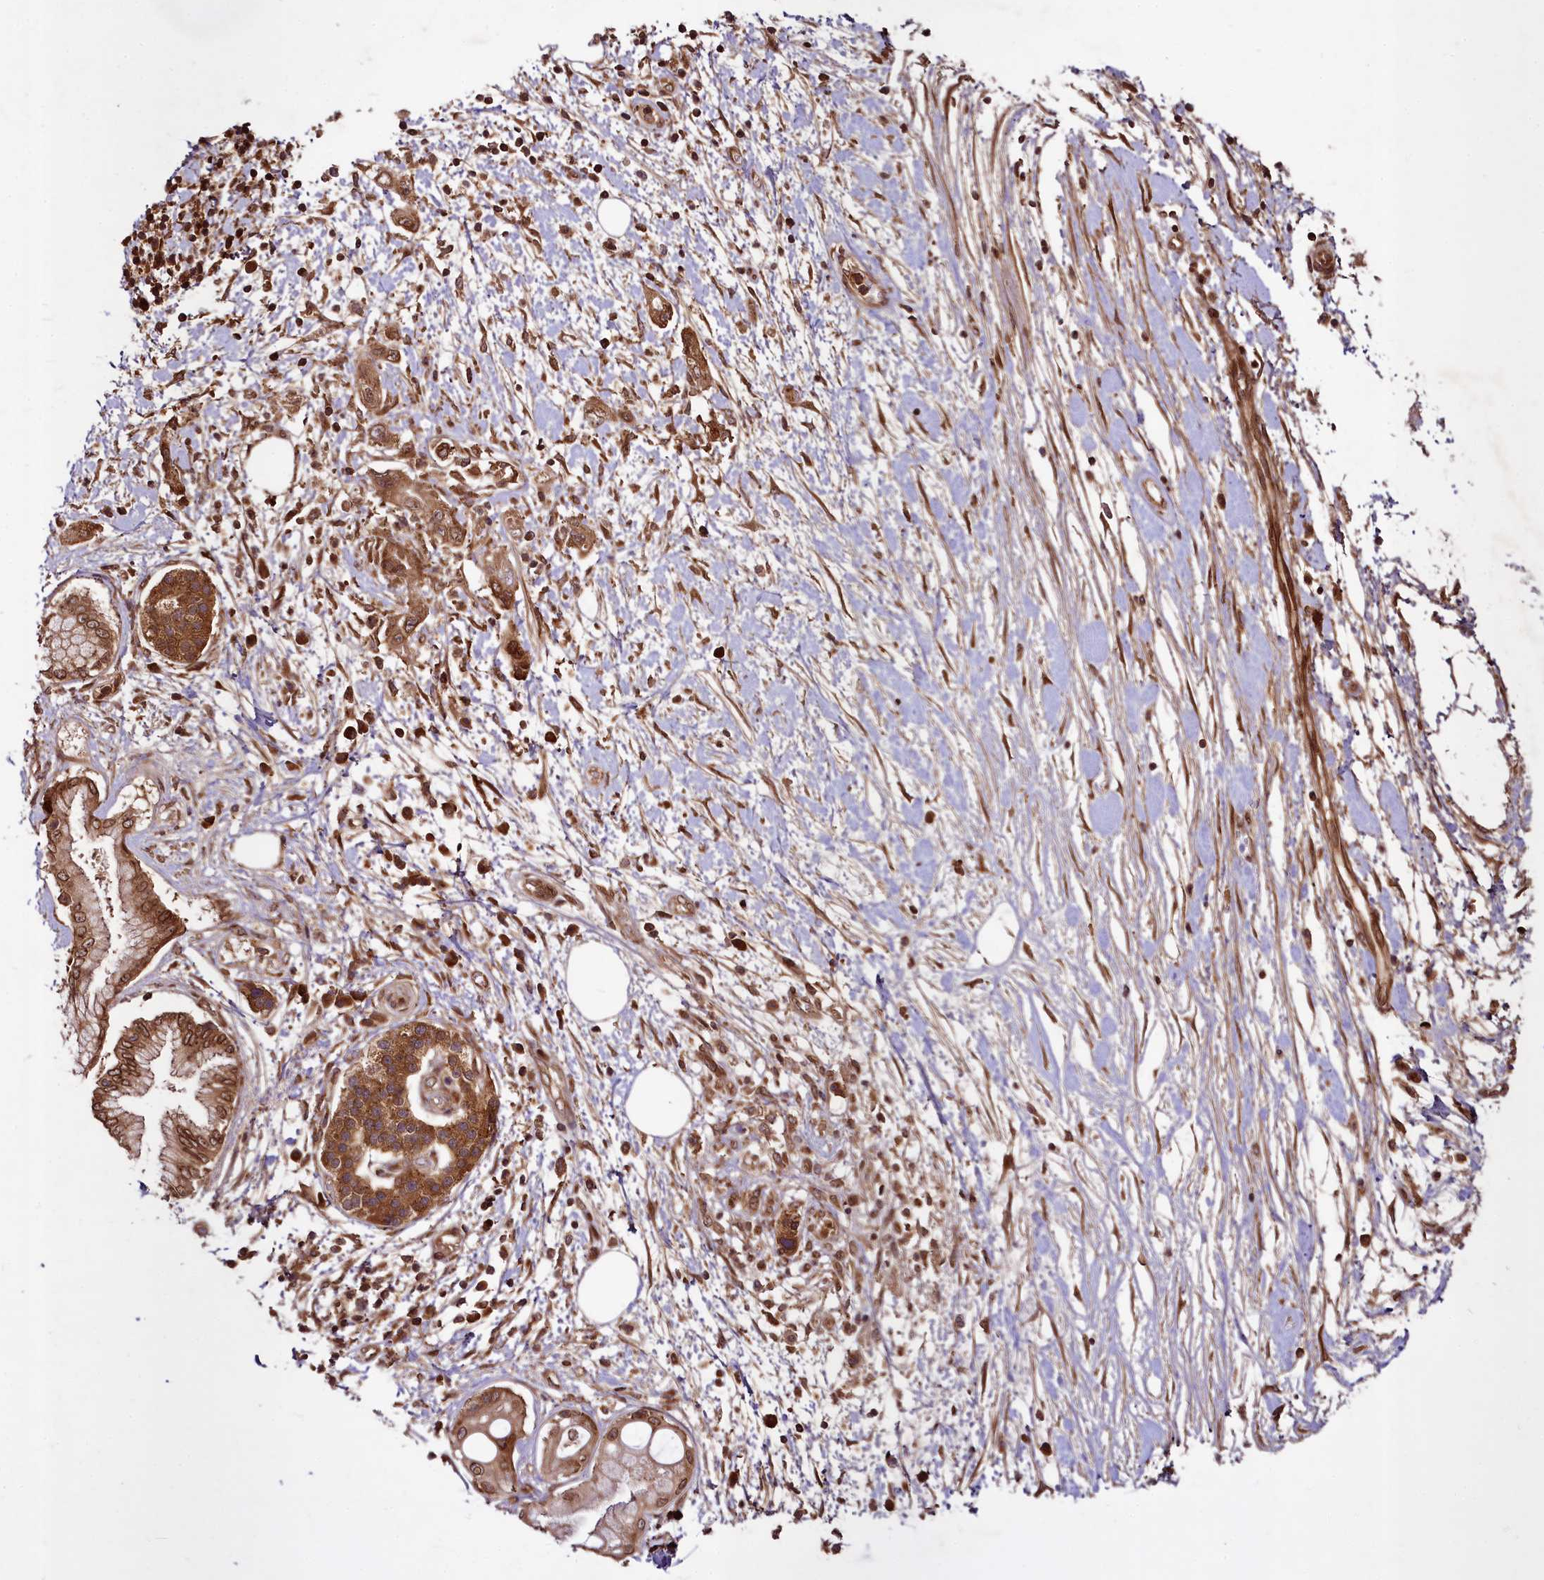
{"staining": {"intensity": "strong", "quantity": ">75%", "location": "cytoplasmic/membranous,nuclear"}, "tissue": "pancreatic cancer", "cell_type": "Tumor cells", "image_type": "cancer", "snomed": [{"axis": "morphology", "description": "Adenocarcinoma, NOS"}, {"axis": "topography", "description": "Pancreas"}], "caption": "An image showing strong cytoplasmic/membranous and nuclear expression in about >75% of tumor cells in pancreatic cancer, as visualized by brown immunohistochemical staining.", "gene": "DCP1B", "patient": {"sex": "female", "age": 73}}